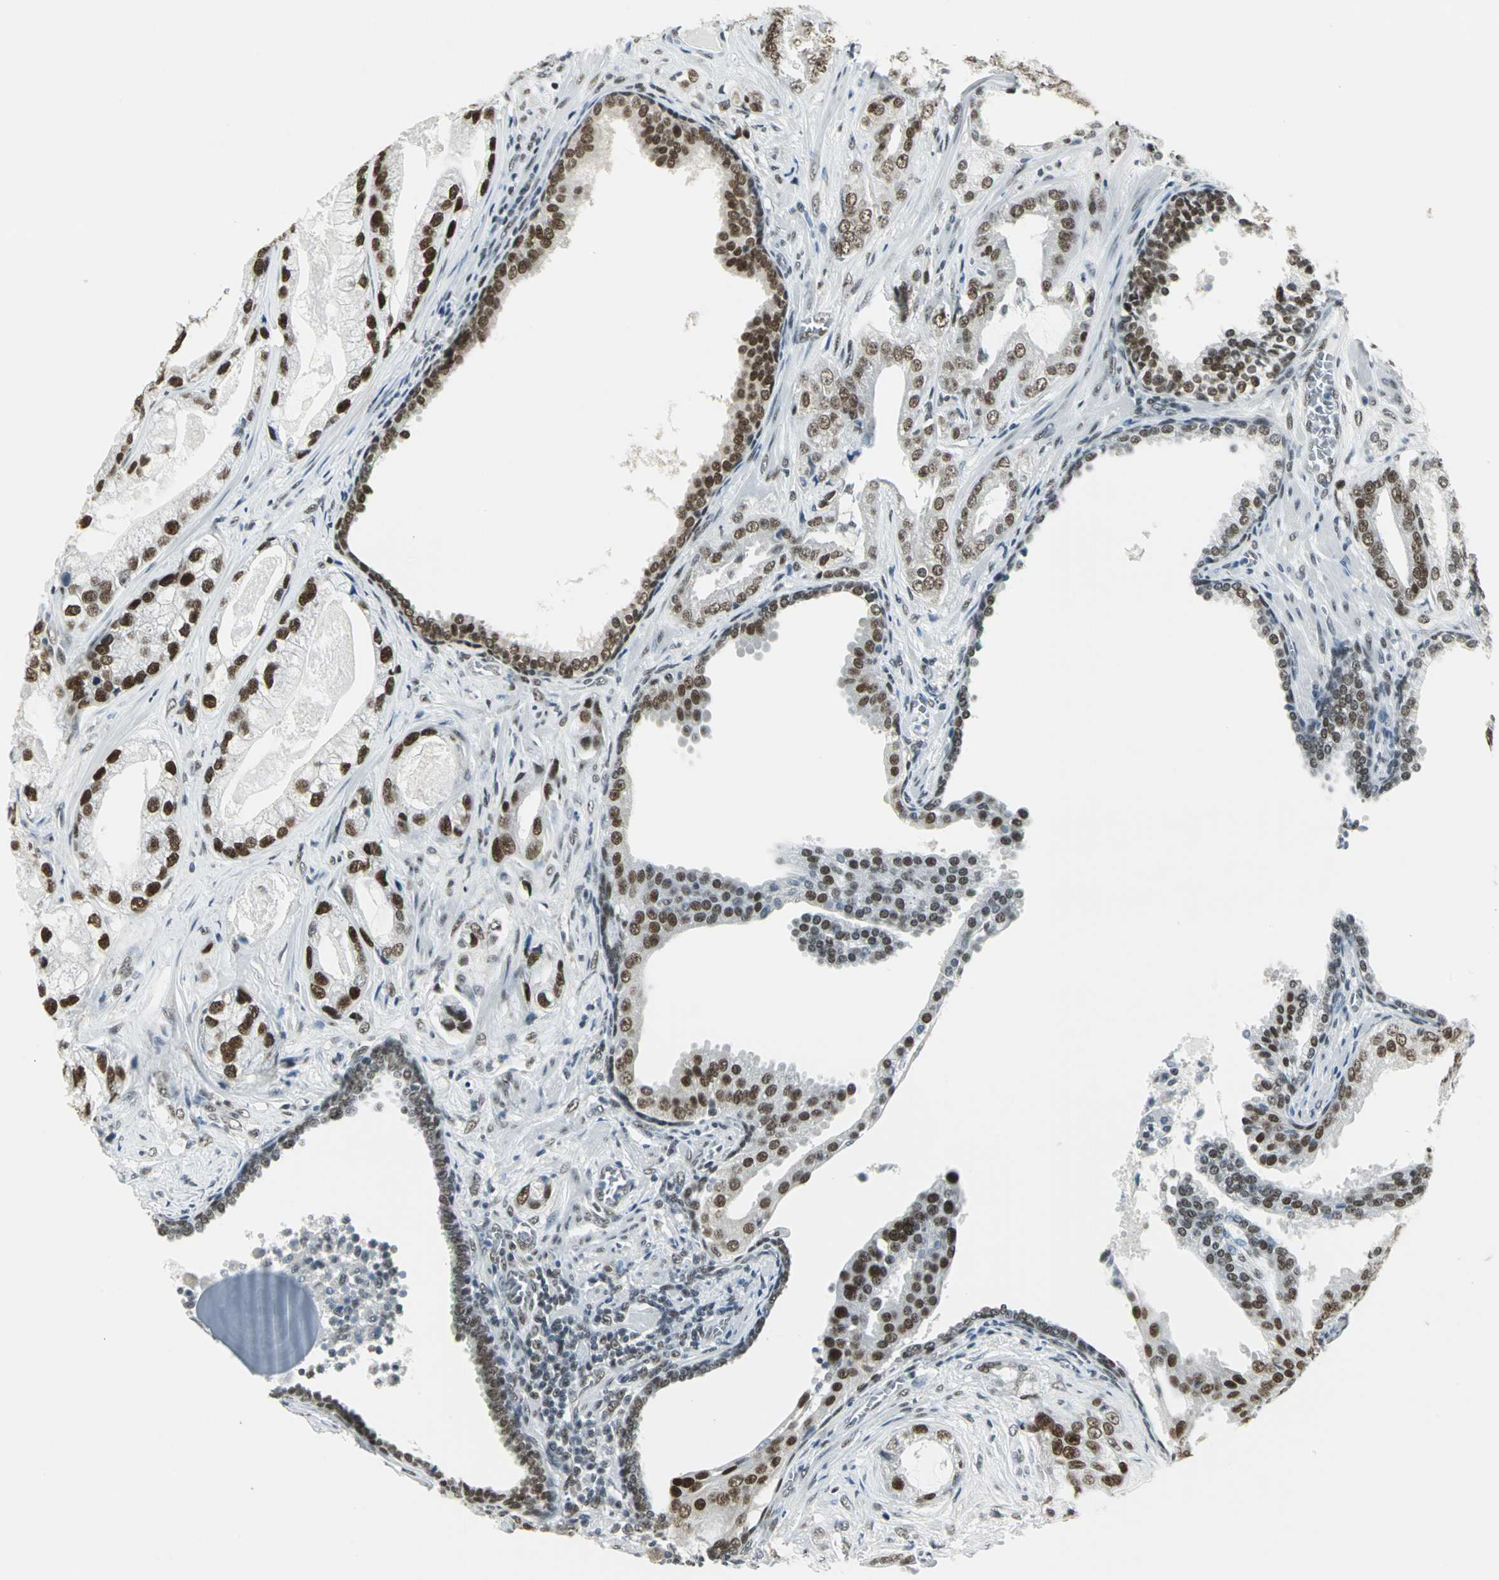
{"staining": {"intensity": "strong", "quantity": ">75%", "location": "nuclear"}, "tissue": "prostate cancer", "cell_type": "Tumor cells", "image_type": "cancer", "snomed": [{"axis": "morphology", "description": "Adenocarcinoma, Low grade"}, {"axis": "topography", "description": "Prostate"}], "caption": "Protein staining shows strong nuclear positivity in approximately >75% of tumor cells in prostate adenocarcinoma (low-grade).", "gene": "ADNP", "patient": {"sex": "male", "age": 59}}